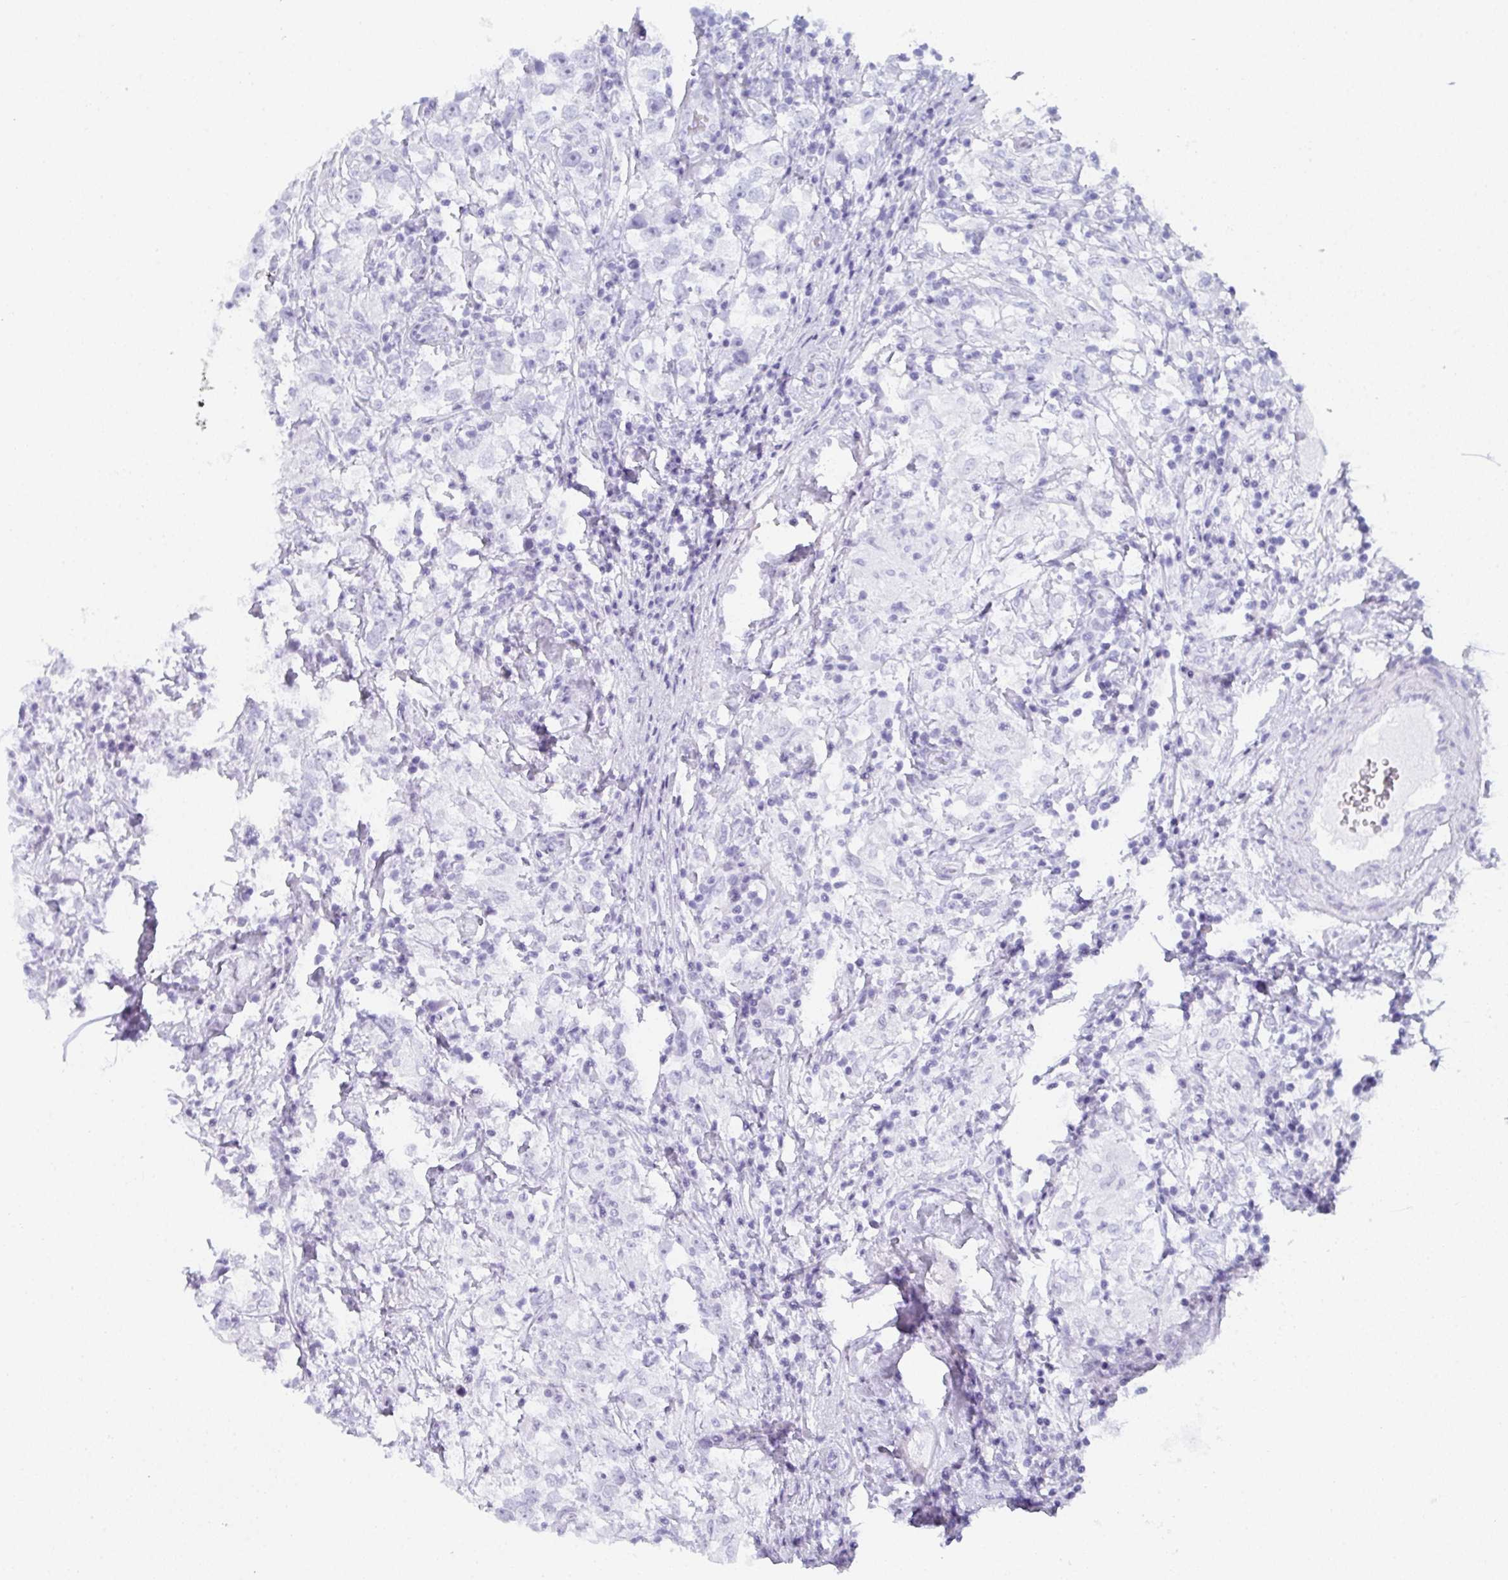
{"staining": {"intensity": "negative", "quantity": "none", "location": "none"}, "tissue": "testis cancer", "cell_type": "Tumor cells", "image_type": "cancer", "snomed": [{"axis": "morphology", "description": "Seminoma, NOS"}, {"axis": "topography", "description": "Testis"}], "caption": "Tumor cells show no significant protein positivity in seminoma (testis). The staining is performed using DAB brown chromogen with nuclei counter-stained in using hematoxylin.", "gene": "PYCR3", "patient": {"sex": "male", "age": 46}}